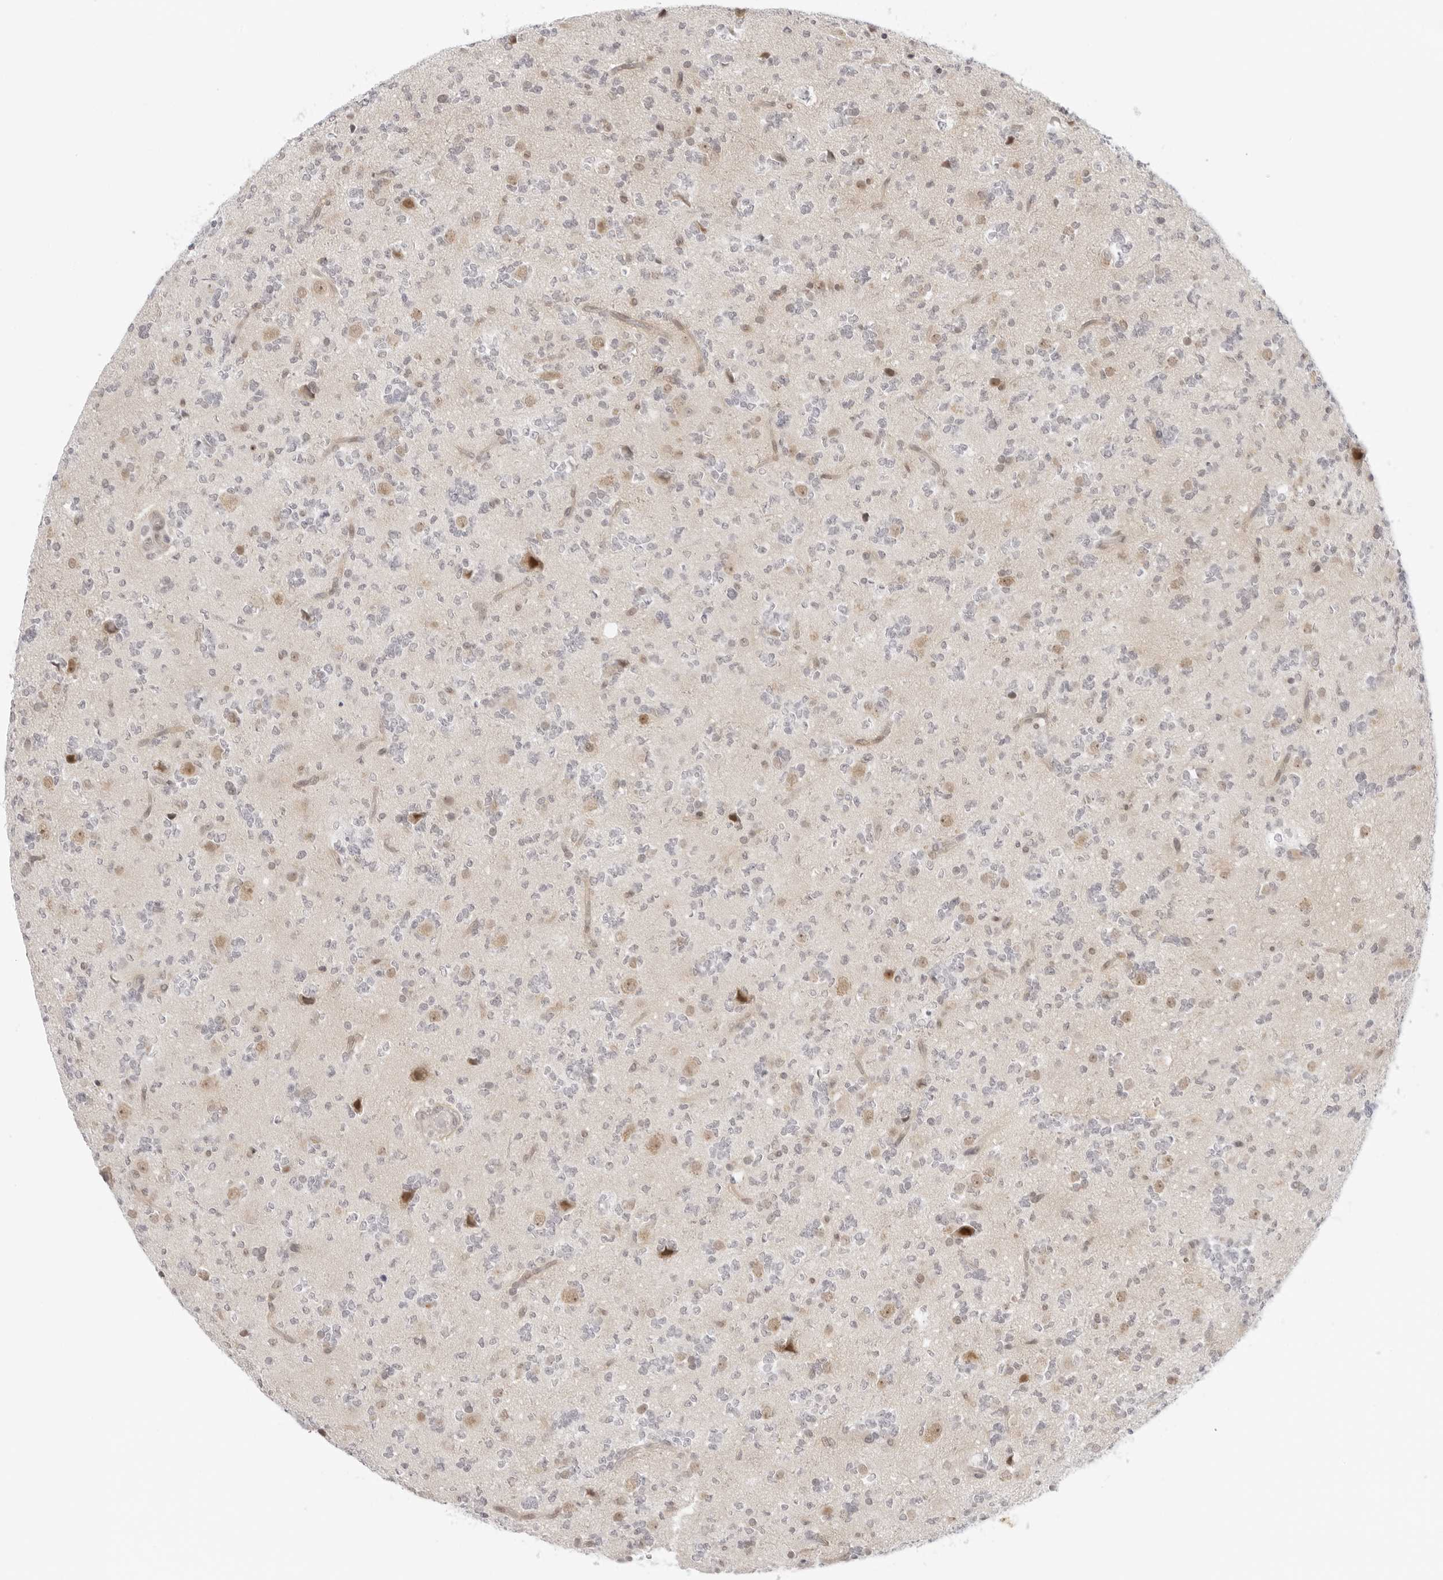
{"staining": {"intensity": "weak", "quantity": "<25%", "location": "nuclear"}, "tissue": "glioma", "cell_type": "Tumor cells", "image_type": "cancer", "snomed": [{"axis": "morphology", "description": "Glioma, malignant, High grade"}, {"axis": "topography", "description": "Brain"}], "caption": "Immunohistochemistry (IHC) micrograph of human high-grade glioma (malignant) stained for a protein (brown), which shows no staining in tumor cells.", "gene": "MED18", "patient": {"sex": "female", "age": 62}}